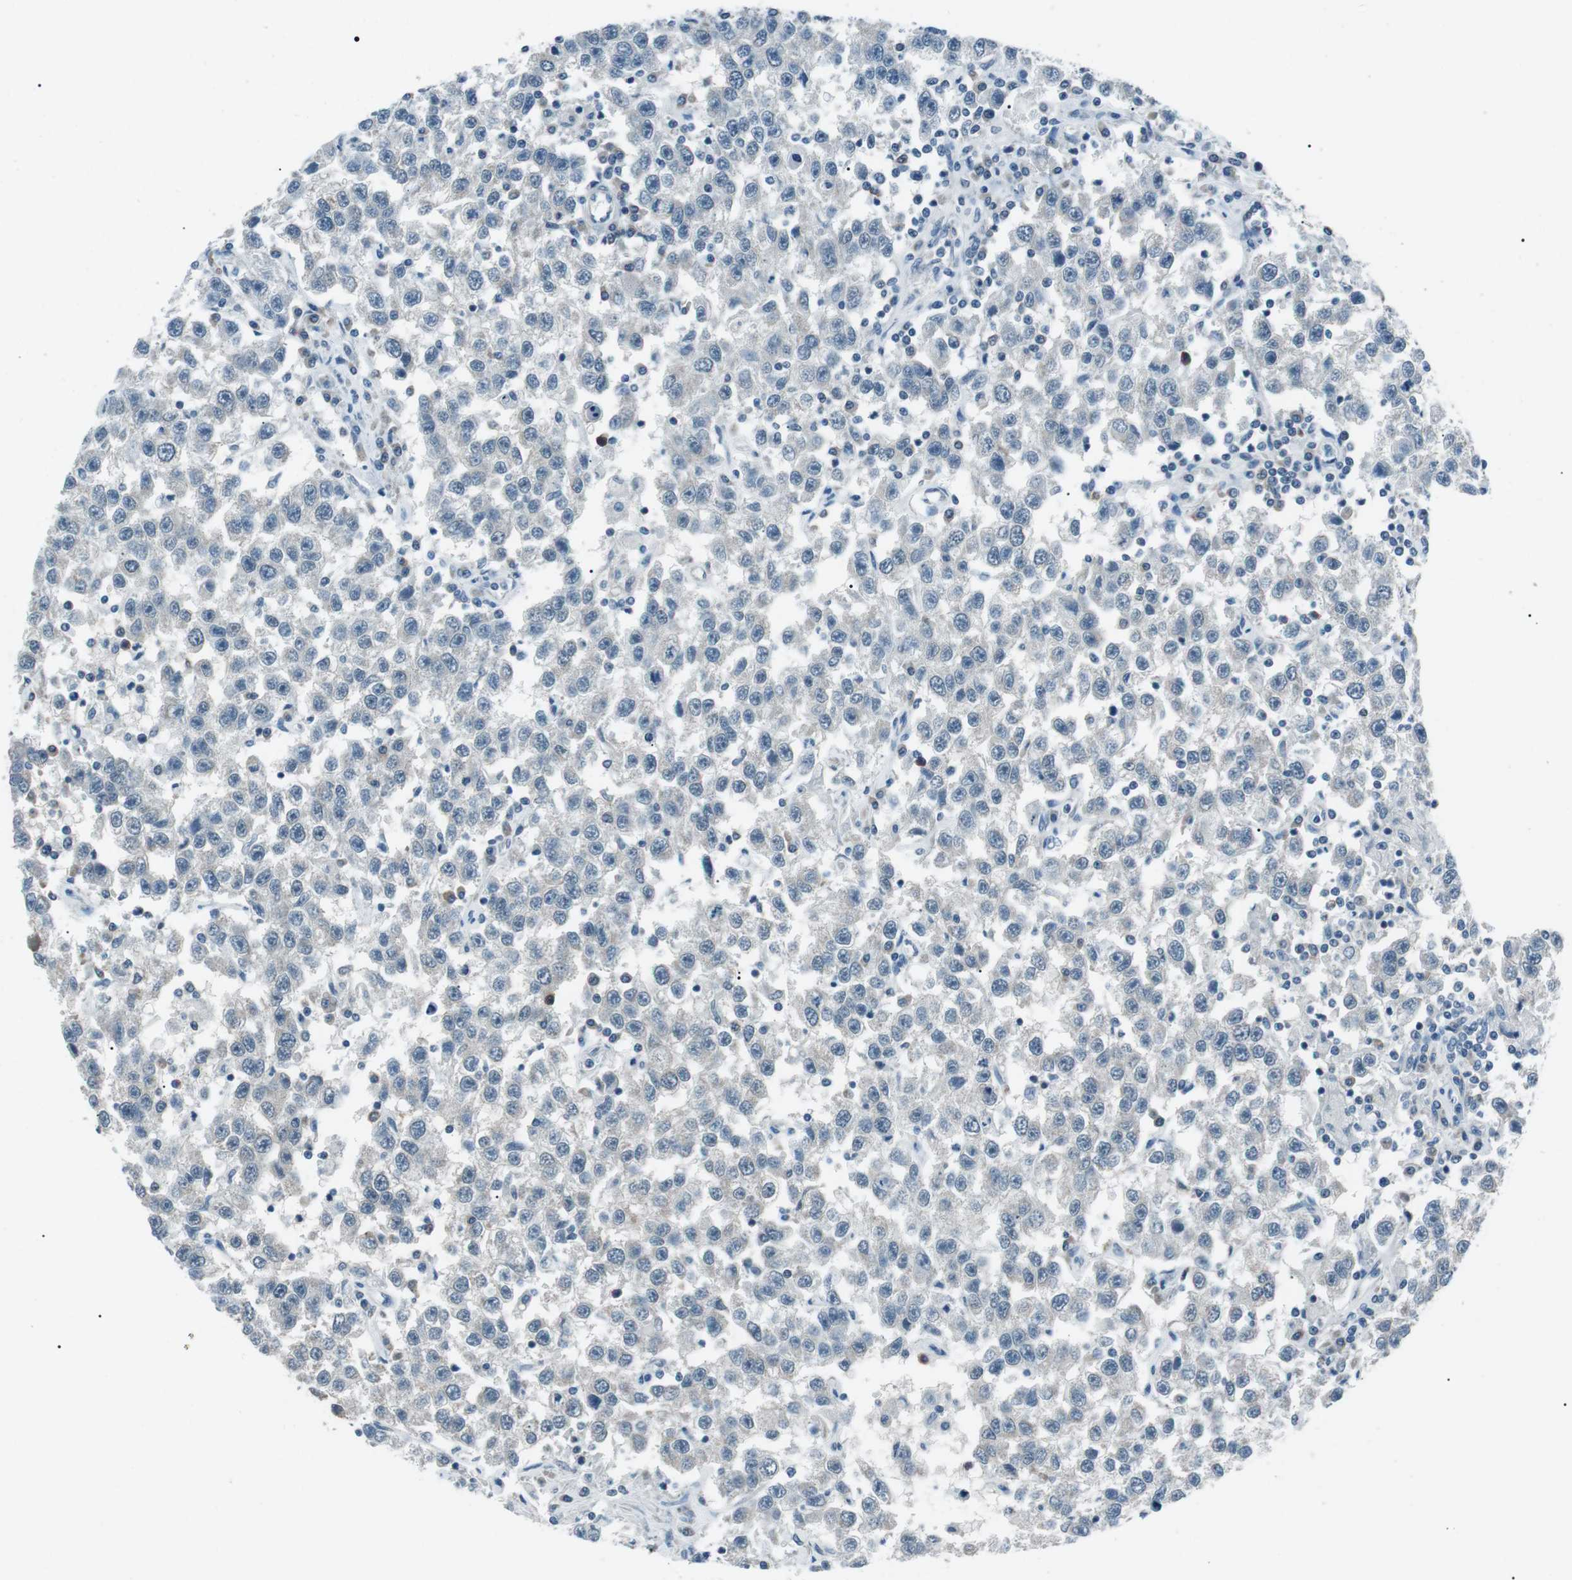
{"staining": {"intensity": "negative", "quantity": "none", "location": "none"}, "tissue": "testis cancer", "cell_type": "Tumor cells", "image_type": "cancer", "snomed": [{"axis": "morphology", "description": "Seminoma, NOS"}, {"axis": "topography", "description": "Testis"}], "caption": "Testis cancer (seminoma) was stained to show a protein in brown. There is no significant positivity in tumor cells.", "gene": "SERPINB2", "patient": {"sex": "male", "age": 41}}